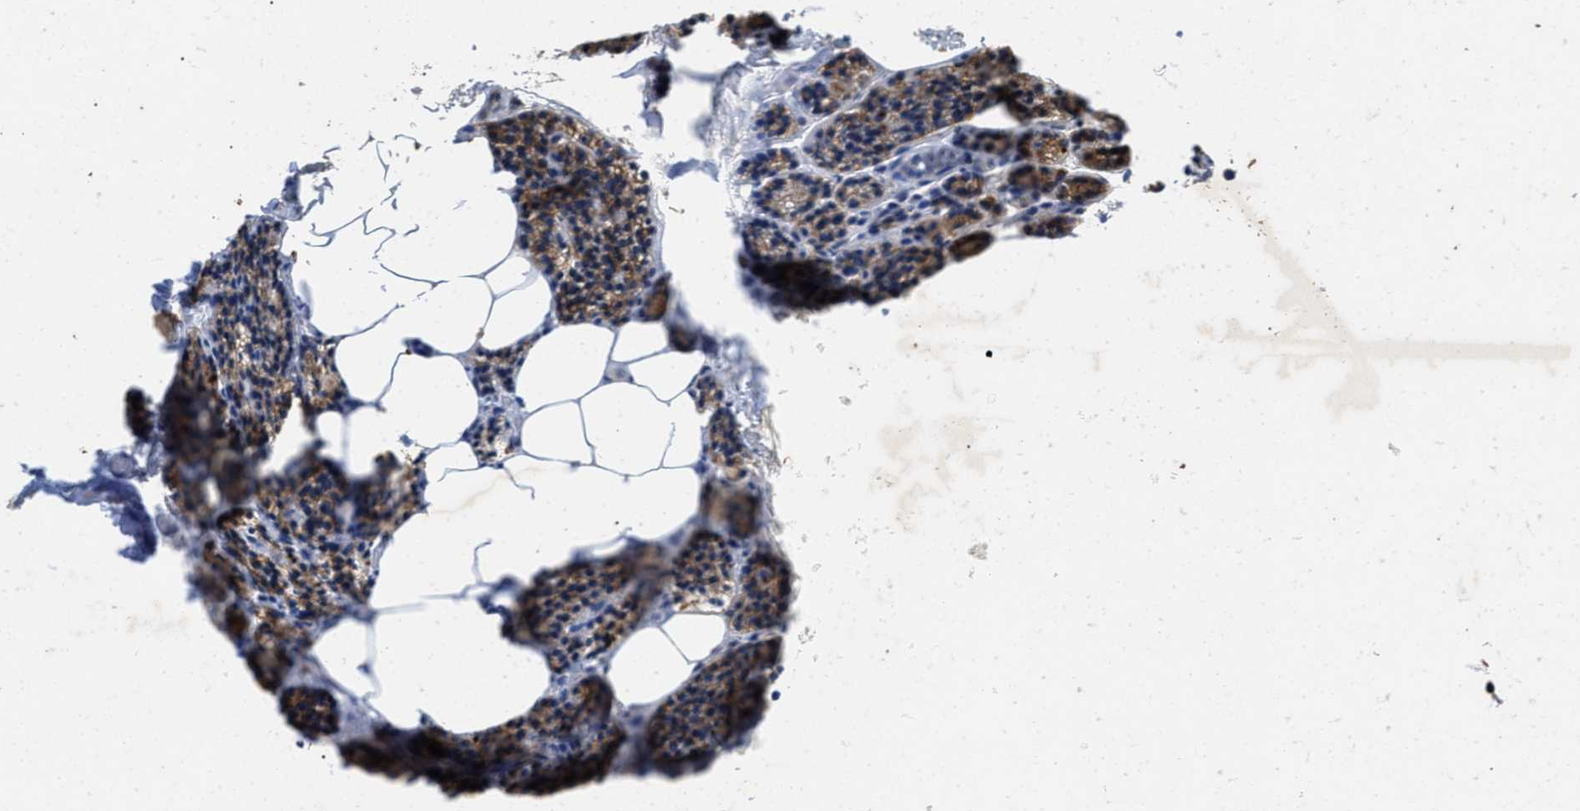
{"staining": {"intensity": "strong", "quantity": ">75%", "location": "cytoplasmic/membranous"}, "tissue": "parathyroid gland", "cell_type": "Glandular cells", "image_type": "normal", "snomed": [{"axis": "morphology", "description": "Normal tissue, NOS"}, {"axis": "morphology", "description": "Adenoma, NOS"}, {"axis": "topography", "description": "Parathyroid gland"}], "caption": "Benign parathyroid gland displays strong cytoplasmic/membranous staining in about >75% of glandular cells, visualized by immunohistochemistry.", "gene": "ENPP4", "patient": {"sex": "female", "age": 74}}